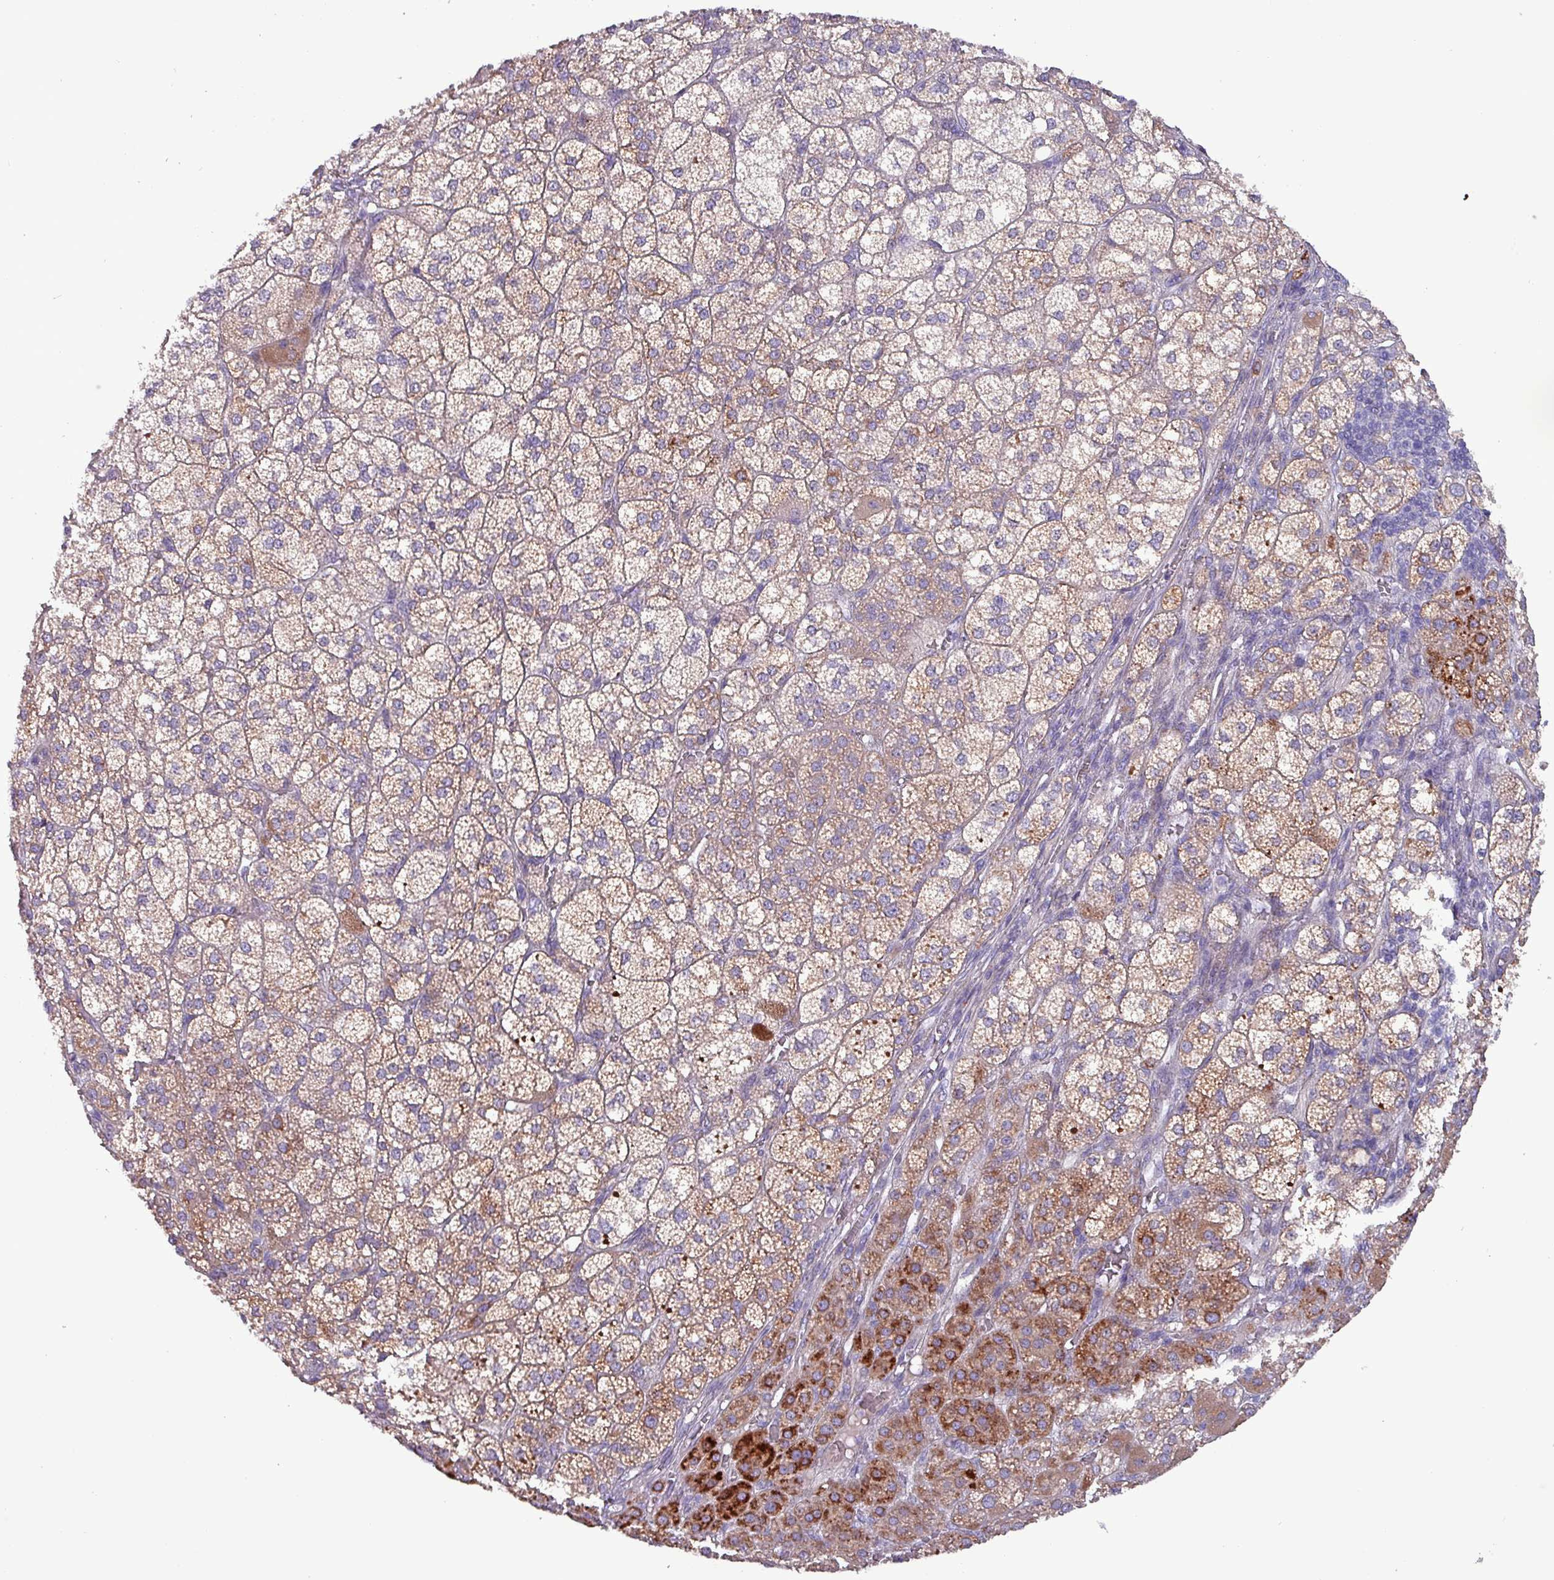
{"staining": {"intensity": "strong", "quantity": "25%-75%", "location": "cytoplasmic/membranous"}, "tissue": "adrenal gland", "cell_type": "Glandular cells", "image_type": "normal", "snomed": [{"axis": "morphology", "description": "Normal tissue, NOS"}, {"axis": "topography", "description": "Adrenal gland"}], "caption": "Immunohistochemical staining of unremarkable human adrenal gland shows high levels of strong cytoplasmic/membranous positivity in about 25%-75% of glandular cells. The protein of interest is stained brown, and the nuclei are stained in blue (DAB (3,3'-diaminobenzidine) IHC with brightfield microscopy, high magnification).", "gene": "HSD3B7", "patient": {"sex": "female", "age": 60}}